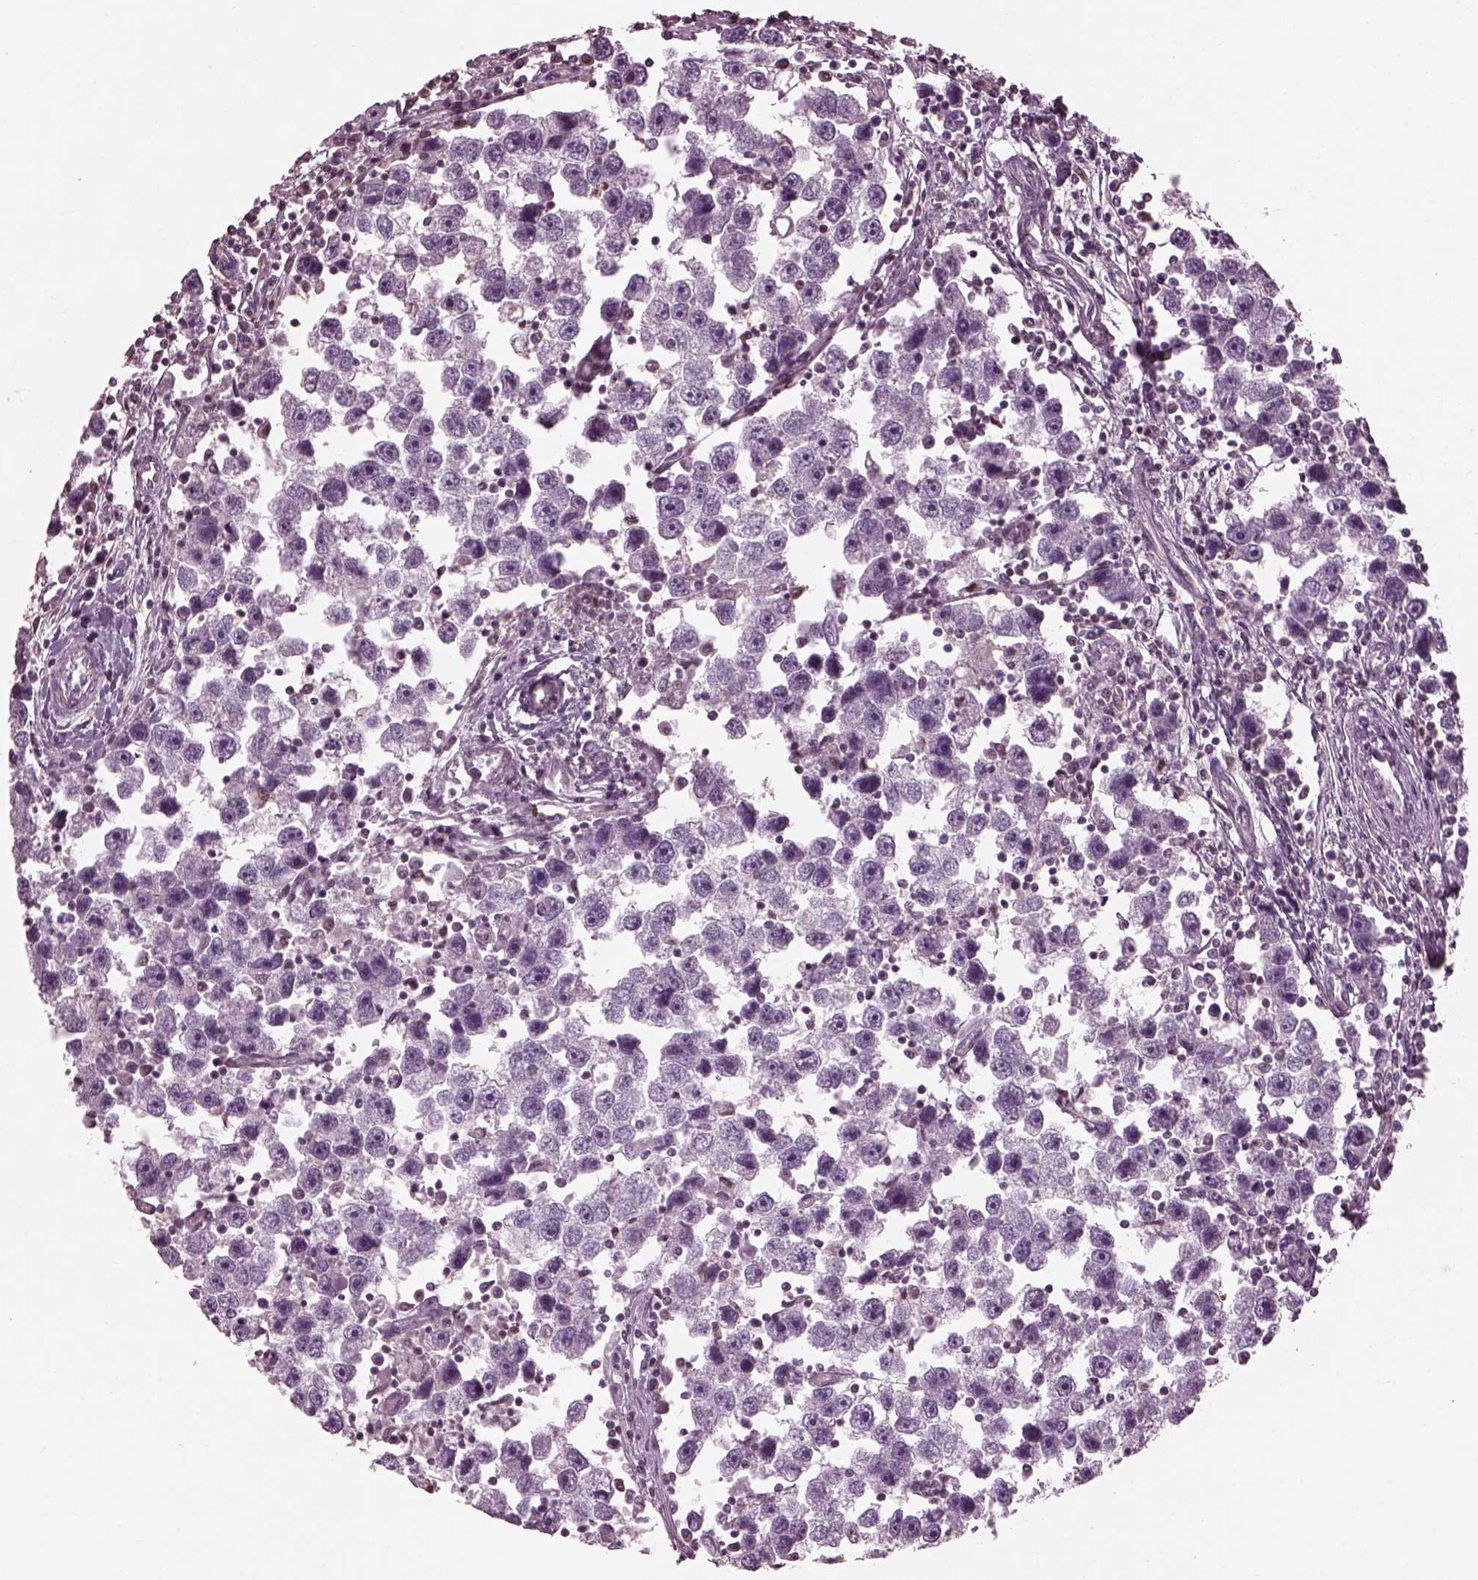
{"staining": {"intensity": "negative", "quantity": "none", "location": "none"}, "tissue": "testis cancer", "cell_type": "Tumor cells", "image_type": "cancer", "snomed": [{"axis": "morphology", "description": "Seminoma, NOS"}, {"axis": "topography", "description": "Testis"}], "caption": "Tumor cells show no significant protein expression in testis cancer. (Brightfield microscopy of DAB (3,3'-diaminobenzidine) immunohistochemistry at high magnification).", "gene": "BFSP1", "patient": {"sex": "male", "age": 30}}